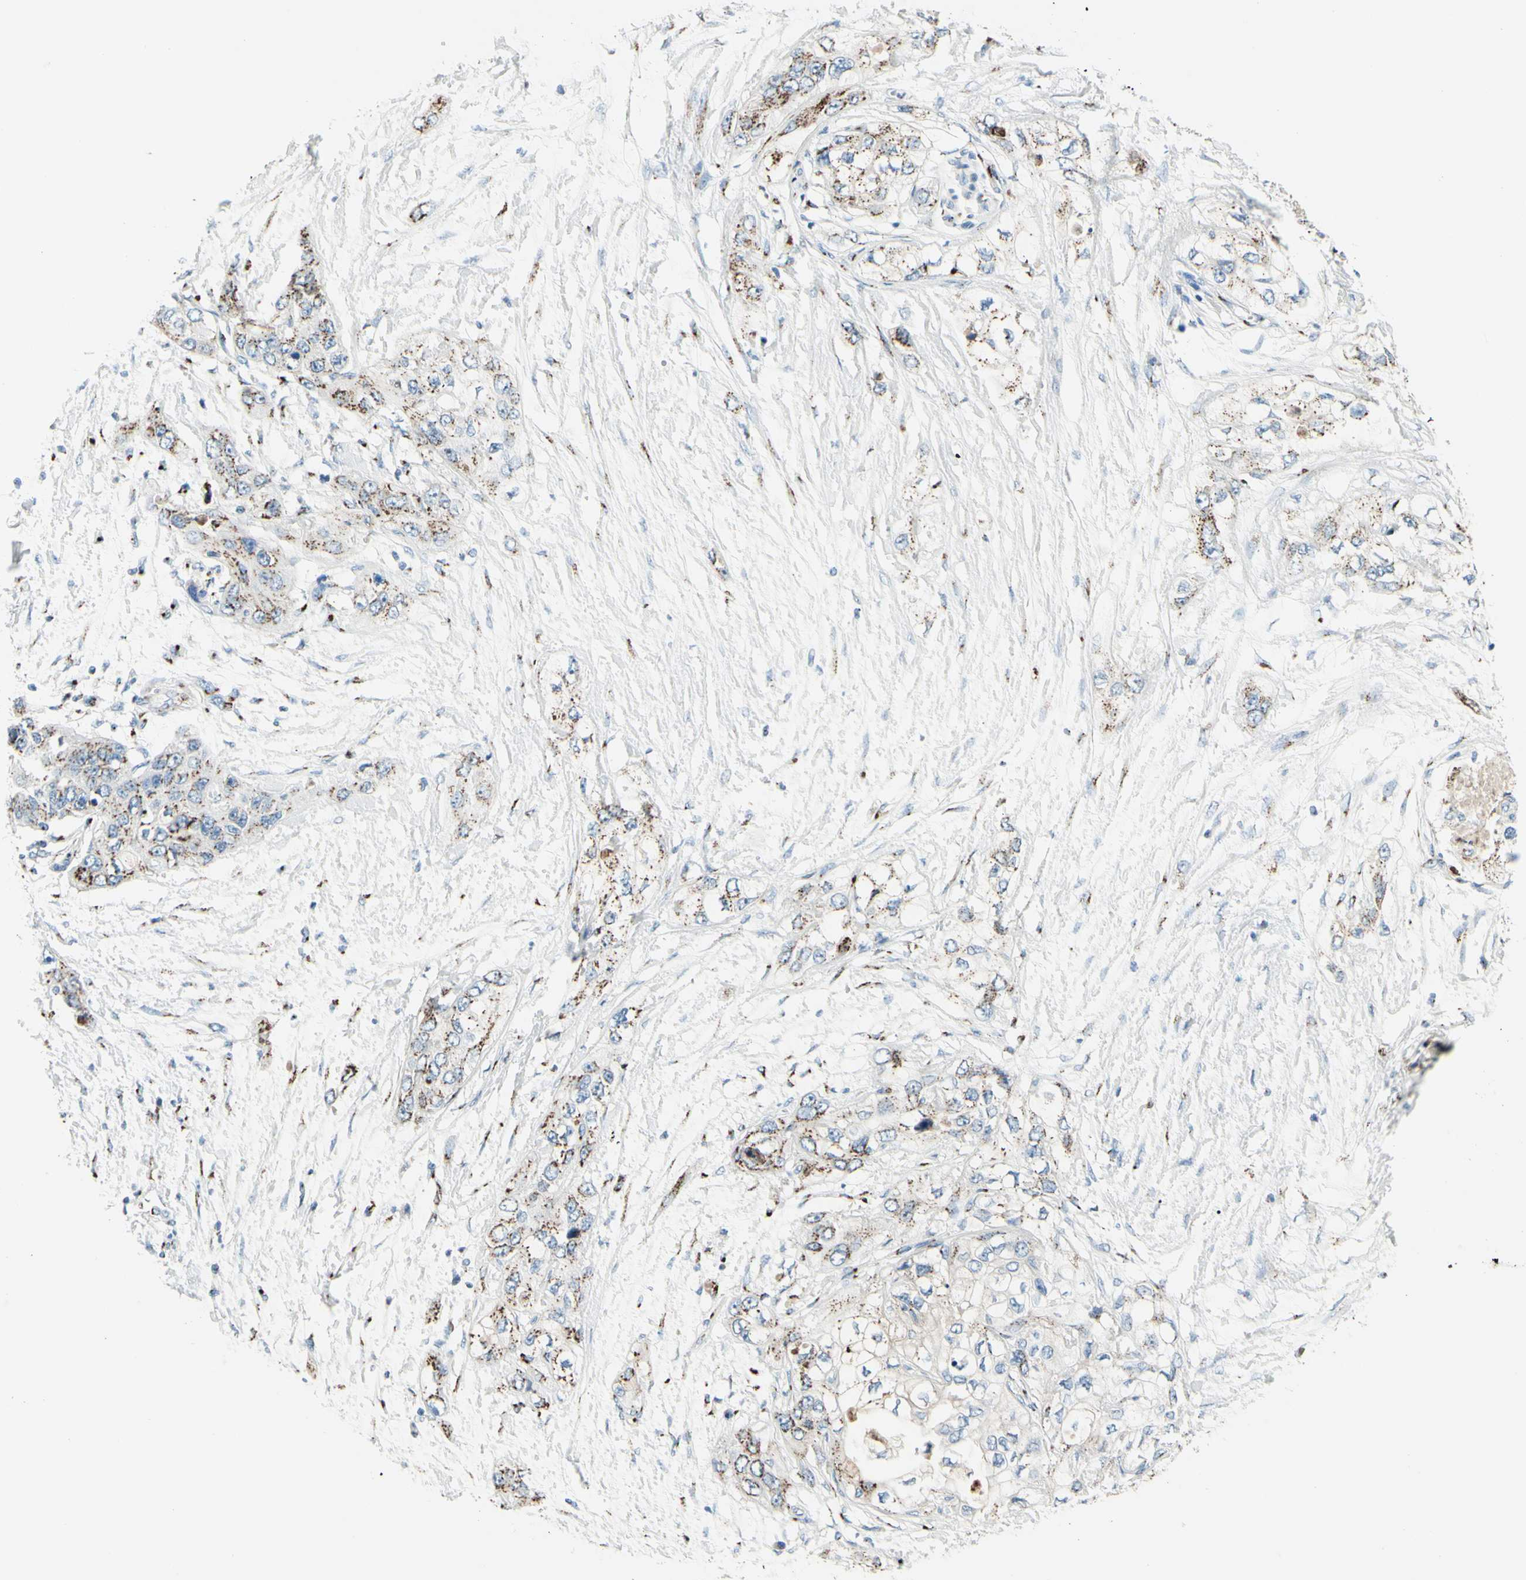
{"staining": {"intensity": "moderate", "quantity": ">75%", "location": "cytoplasmic/membranous"}, "tissue": "pancreatic cancer", "cell_type": "Tumor cells", "image_type": "cancer", "snomed": [{"axis": "morphology", "description": "Adenocarcinoma, NOS"}, {"axis": "topography", "description": "Pancreas"}], "caption": "Approximately >75% of tumor cells in pancreatic adenocarcinoma reveal moderate cytoplasmic/membranous protein positivity as visualized by brown immunohistochemical staining.", "gene": "B4GALT1", "patient": {"sex": "female", "age": 70}}